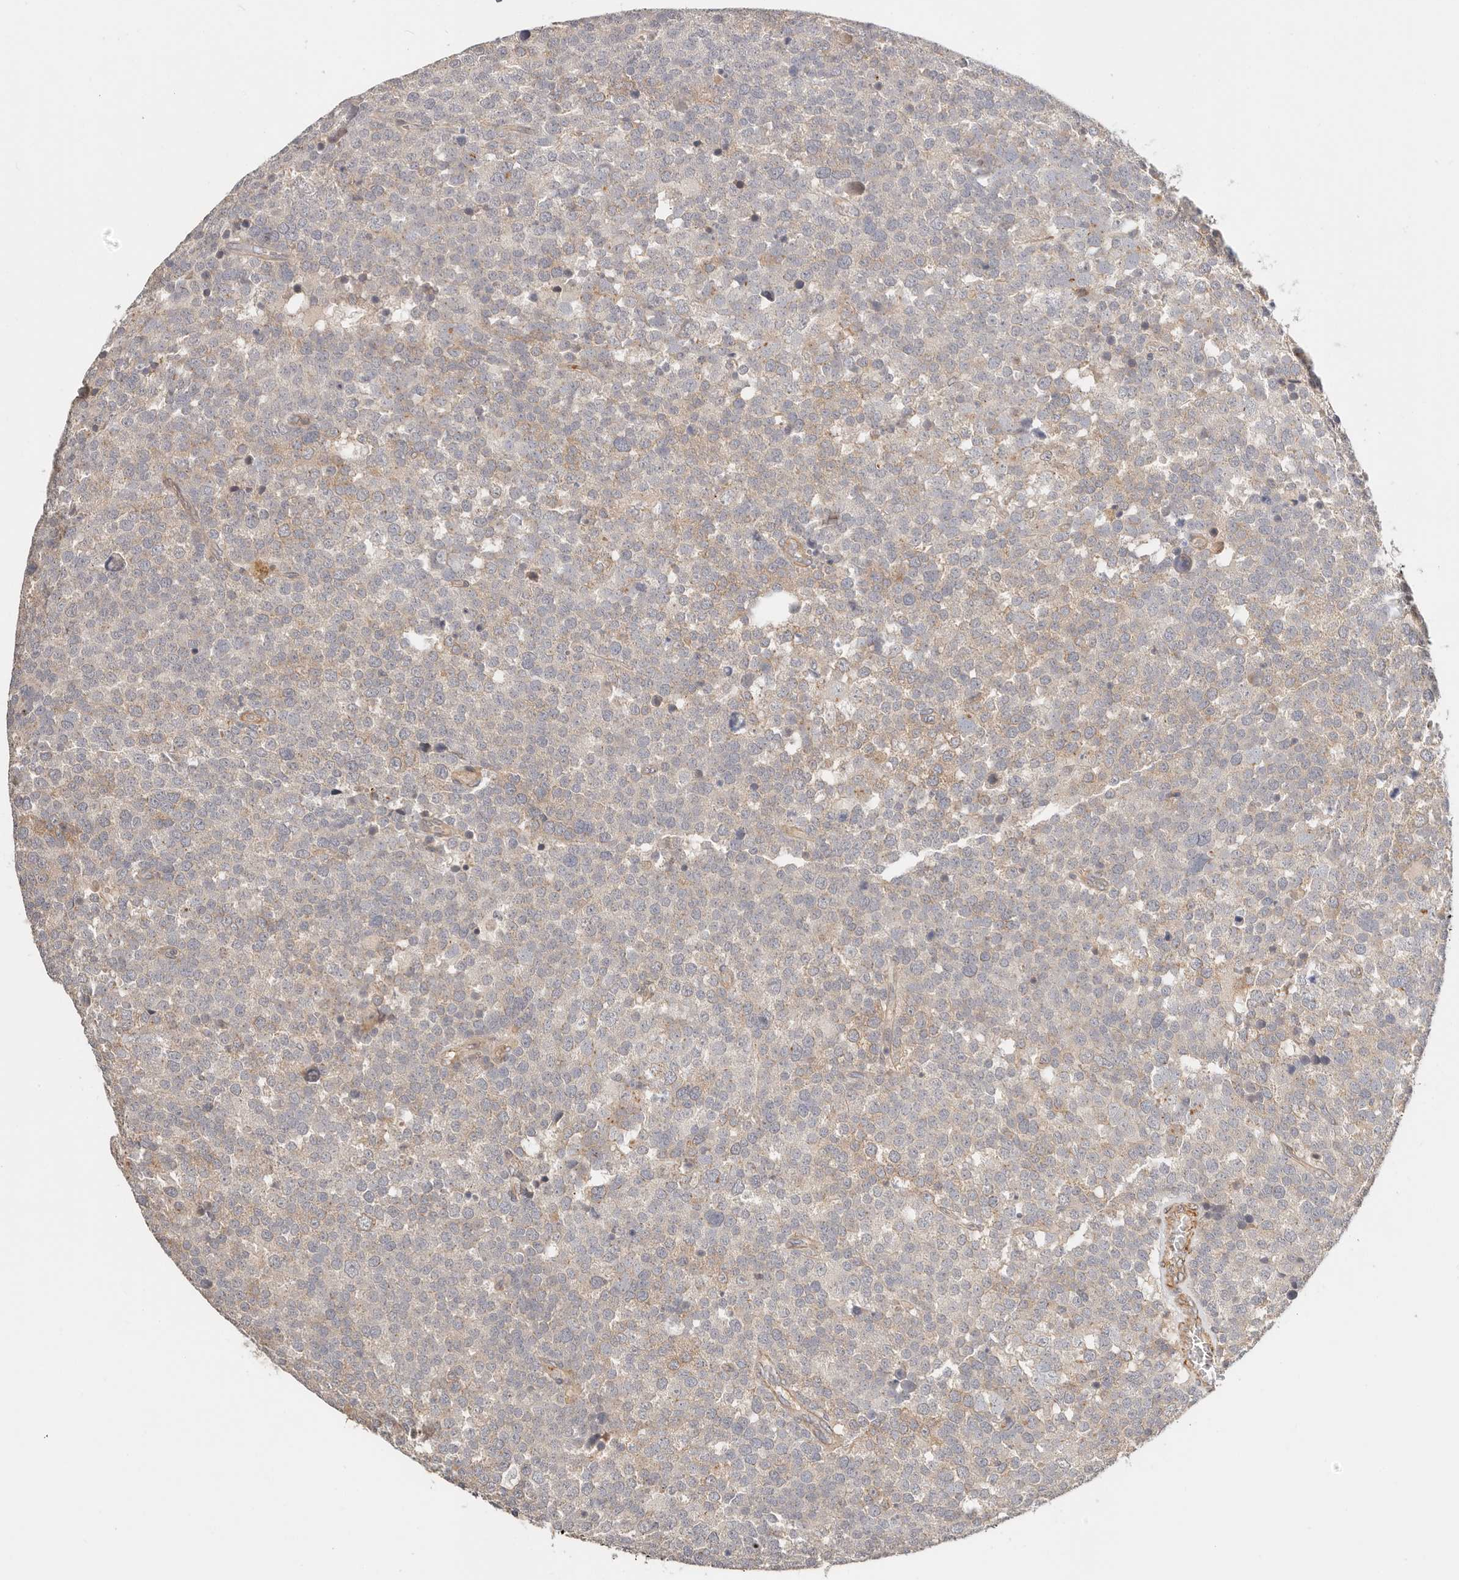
{"staining": {"intensity": "weak", "quantity": "25%-75%", "location": "cytoplasmic/membranous"}, "tissue": "testis cancer", "cell_type": "Tumor cells", "image_type": "cancer", "snomed": [{"axis": "morphology", "description": "Seminoma, NOS"}, {"axis": "topography", "description": "Testis"}], "caption": "Human testis cancer stained with a protein marker demonstrates weak staining in tumor cells.", "gene": "ZRANB1", "patient": {"sex": "male", "age": 71}}